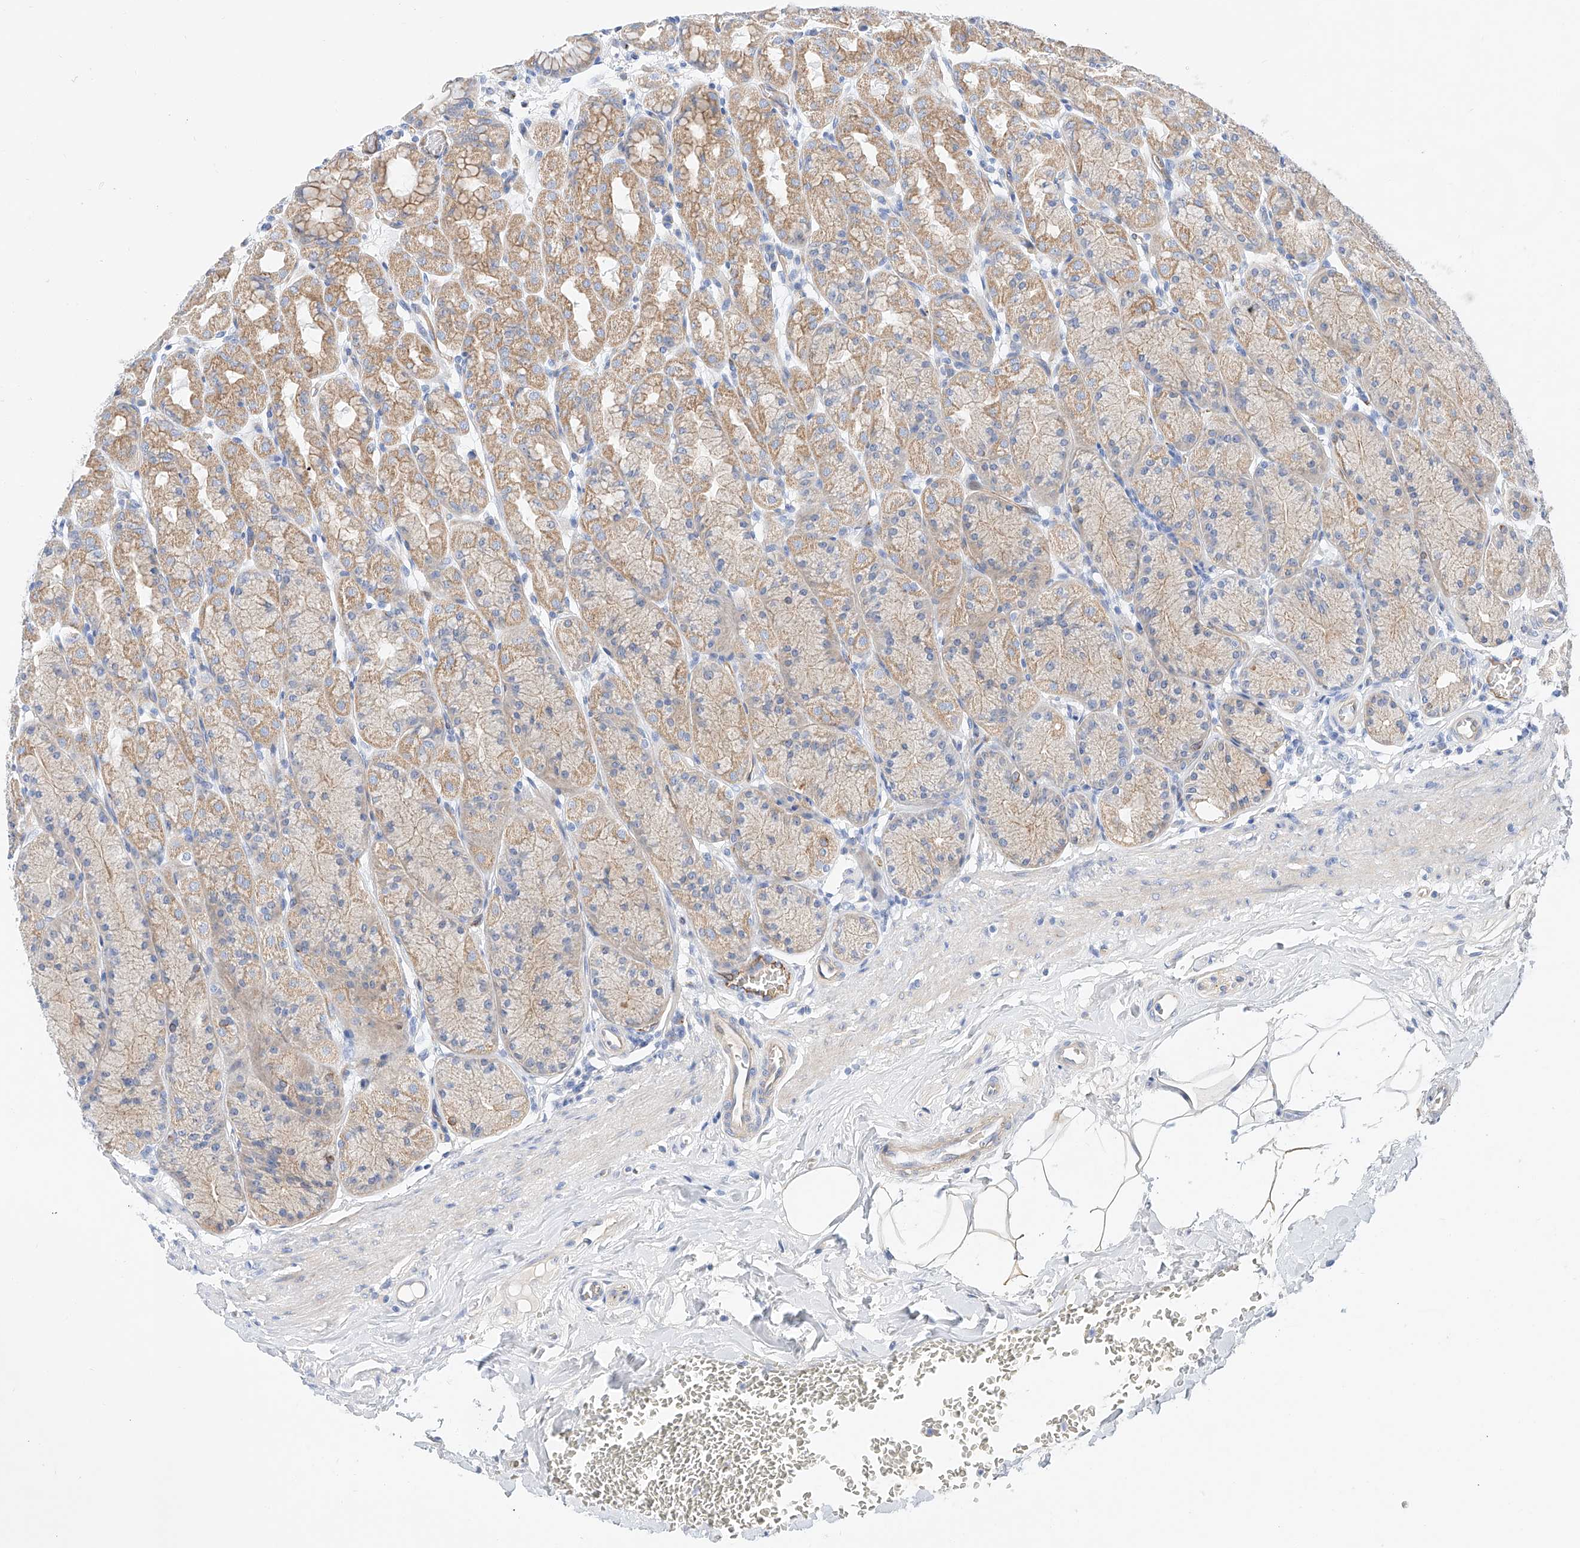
{"staining": {"intensity": "moderate", "quantity": "25%-75%", "location": "cytoplasmic/membranous"}, "tissue": "stomach", "cell_type": "Glandular cells", "image_type": "normal", "snomed": [{"axis": "morphology", "description": "Normal tissue, NOS"}, {"axis": "topography", "description": "Stomach"}], "caption": "The histopathology image displays a brown stain indicating the presence of a protein in the cytoplasmic/membranous of glandular cells in stomach. (DAB (3,3'-diaminobenzidine) = brown stain, brightfield microscopy at high magnification).", "gene": "SBSPON", "patient": {"sex": "male", "age": 42}}